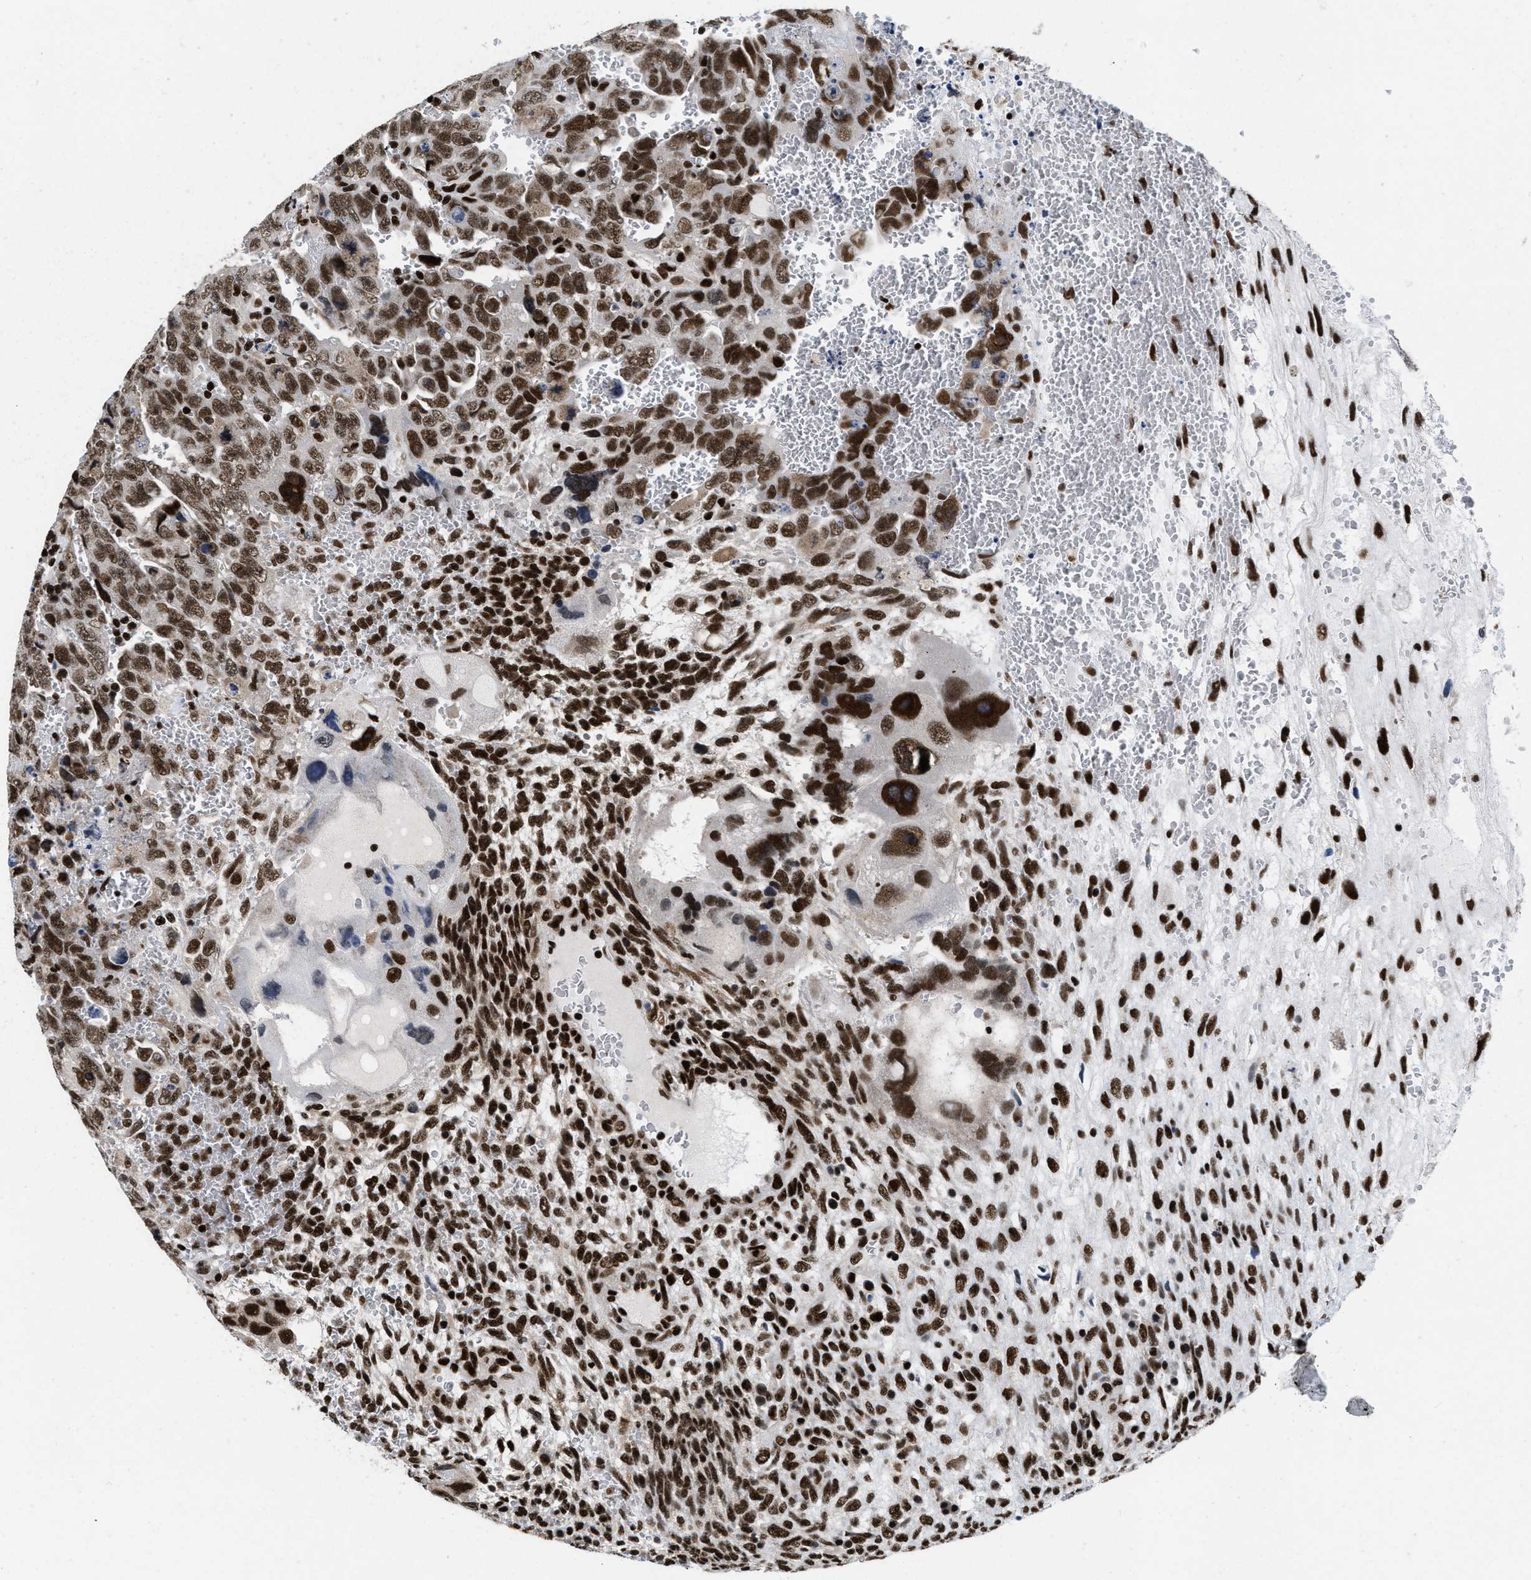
{"staining": {"intensity": "strong", "quantity": ">75%", "location": "nuclear"}, "tissue": "testis cancer", "cell_type": "Tumor cells", "image_type": "cancer", "snomed": [{"axis": "morphology", "description": "Carcinoma, Embryonal, NOS"}, {"axis": "topography", "description": "Testis"}], "caption": "DAB (3,3'-diaminobenzidine) immunohistochemical staining of testis cancer exhibits strong nuclear protein staining in approximately >75% of tumor cells.", "gene": "CREB1", "patient": {"sex": "male", "age": 28}}